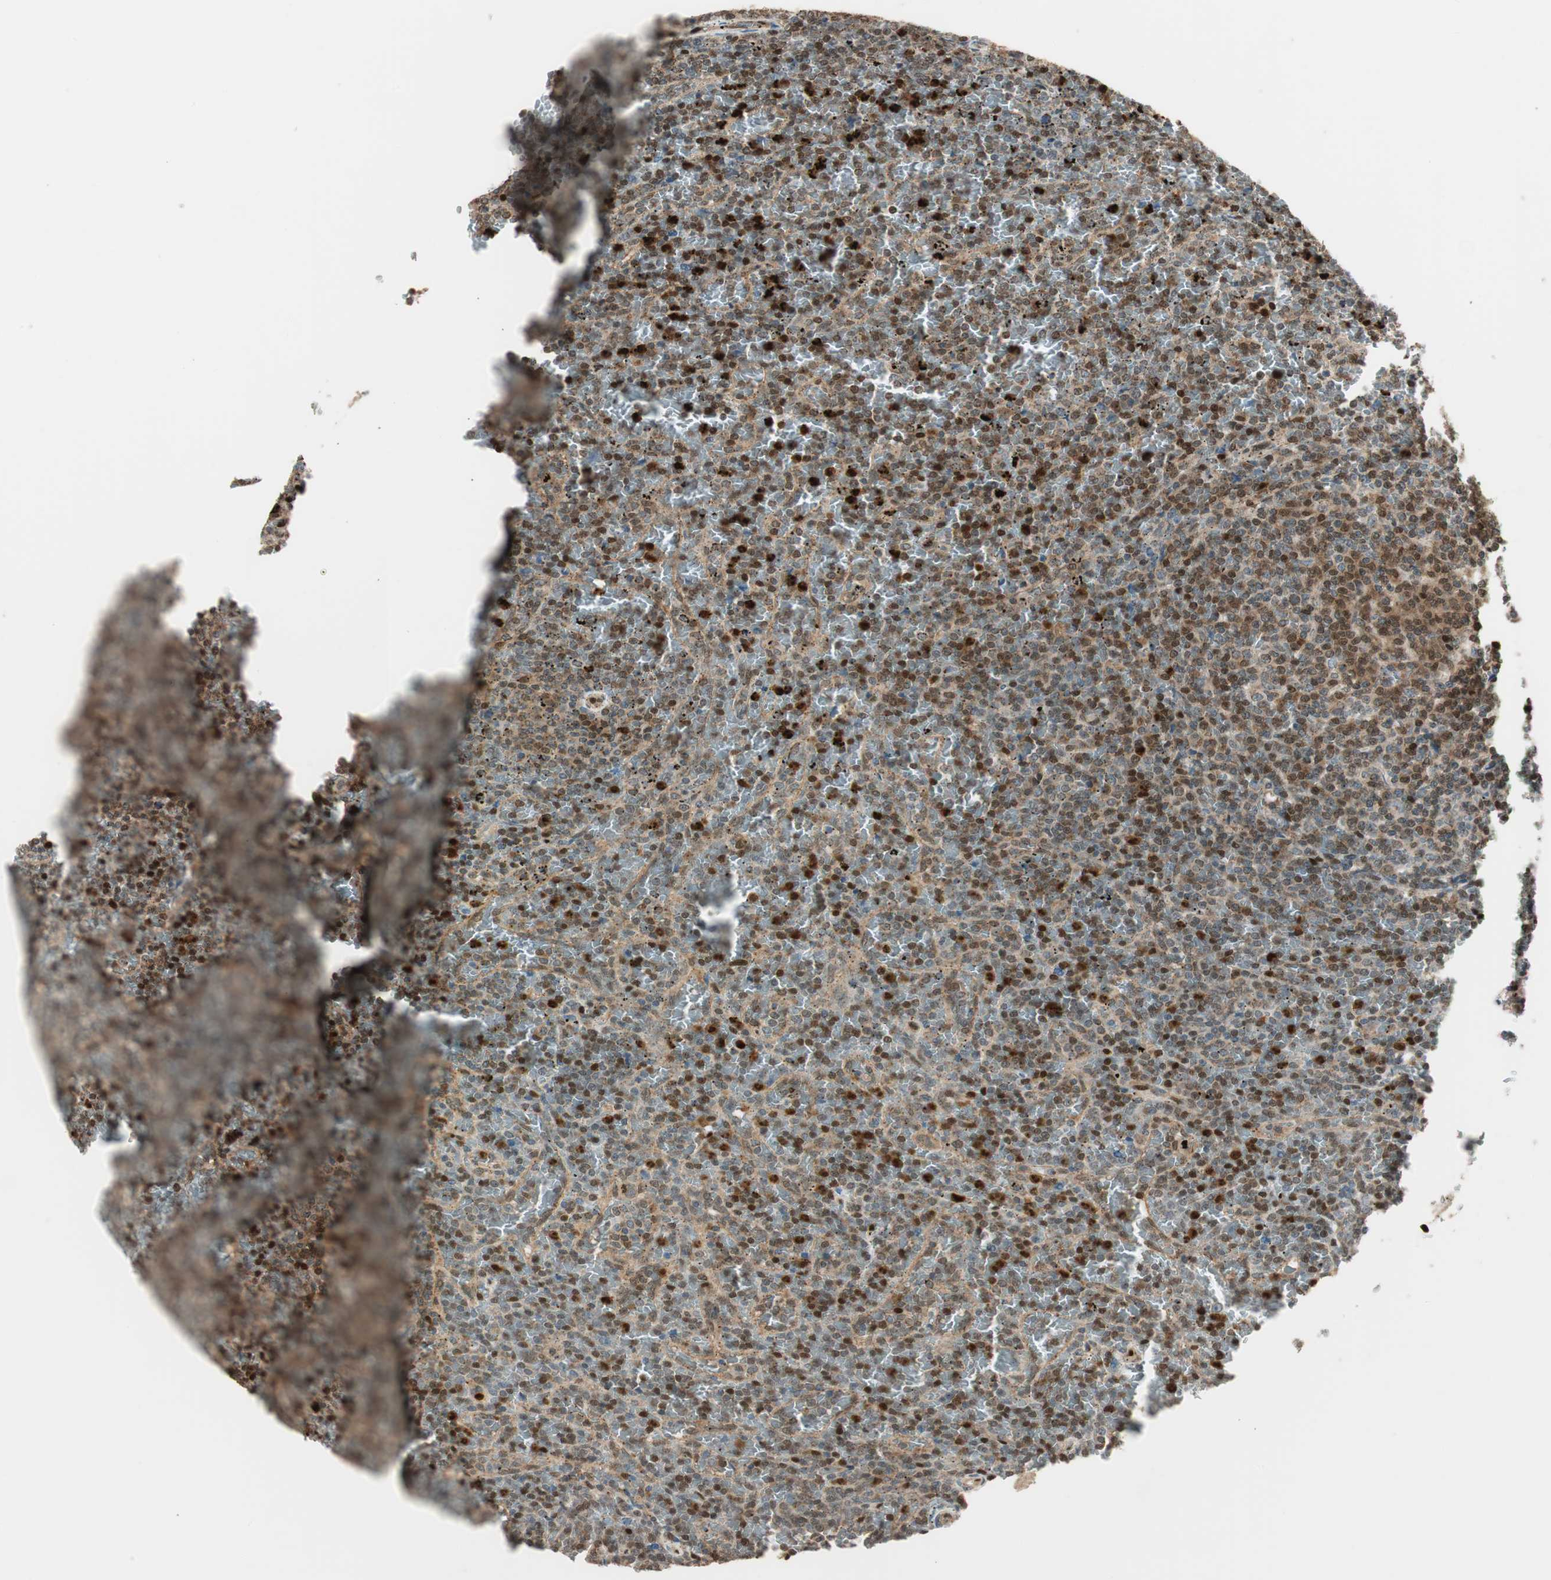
{"staining": {"intensity": "moderate", "quantity": "25%-75%", "location": "nuclear"}, "tissue": "lymphoma", "cell_type": "Tumor cells", "image_type": "cancer", "snomed": [{"axis": "morphology", "description": "Malignant lymphoma, non-Hodgkin's type, Low grade"}, {"axis": "topography", "description": "Spleen"}], "caption": "A brown stain shows moderate nuclear staining of a protein in low-grade malignant lymphoma, non-Hodgkin's type tumor cells.", "gene": "LTA4H", "patient": {"sex": "female", "age": 77}}